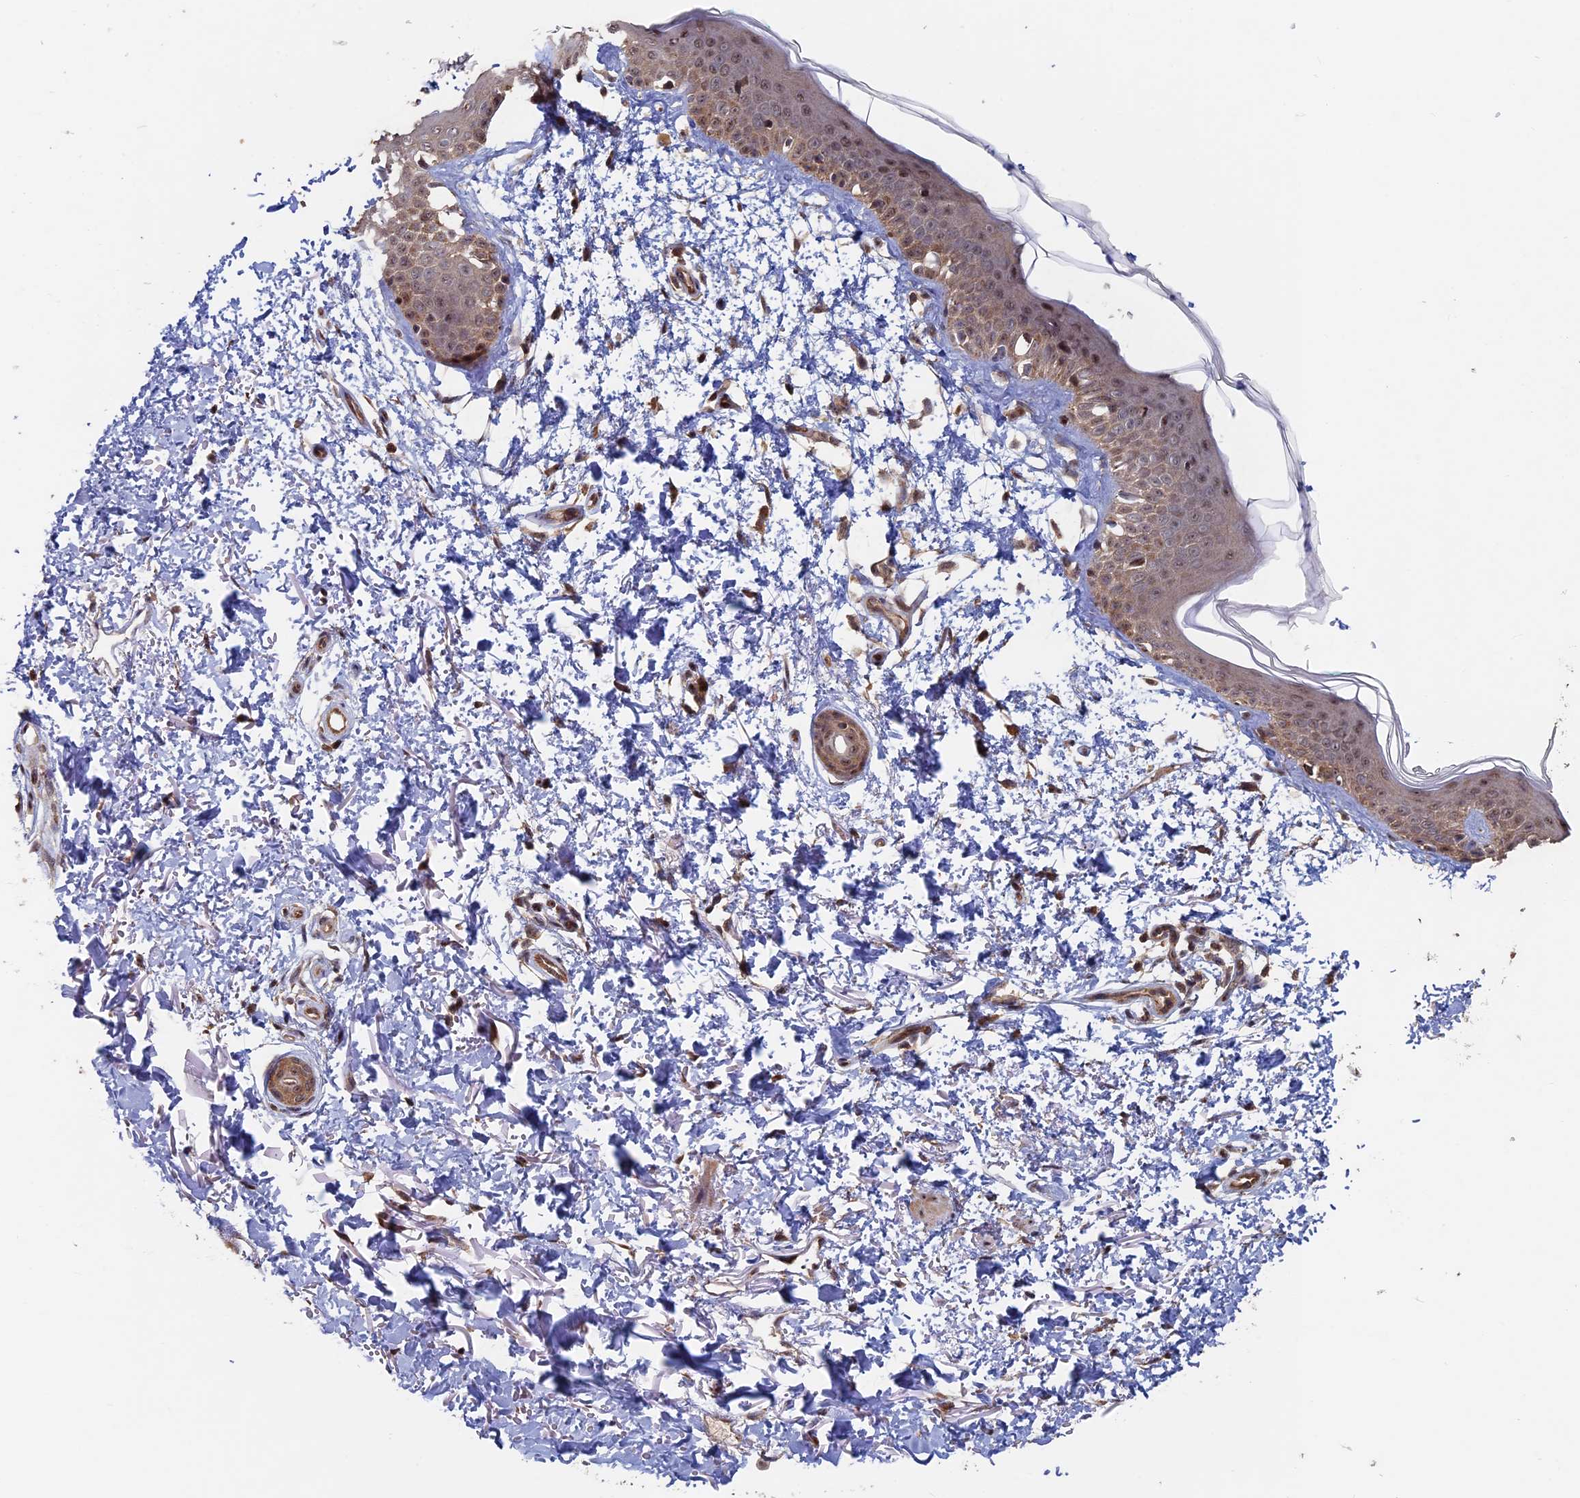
{"staining": {"intensity": "moderate", "quantity": ">75%", "location": "cytoplasmic/membranous,nuclear"}, "tissue": "skin", "cell_type": "Fibroblasts", "image_type": "normal", "snomed": [{"axis": "morphology", "description": "Normal tissue, NOS"}, {"axis": "topography", "description": "Skin"}], "caption": "Immunohistochemistry (IHC) (DAB) staining of unremarkable skin shows moderate cytoplasmic/membranous,nuclear protein positivity in approximately >75% of fibroblasts.", "gene": "KIAA1328", "patient": {"sex": "male", "age": 66}}